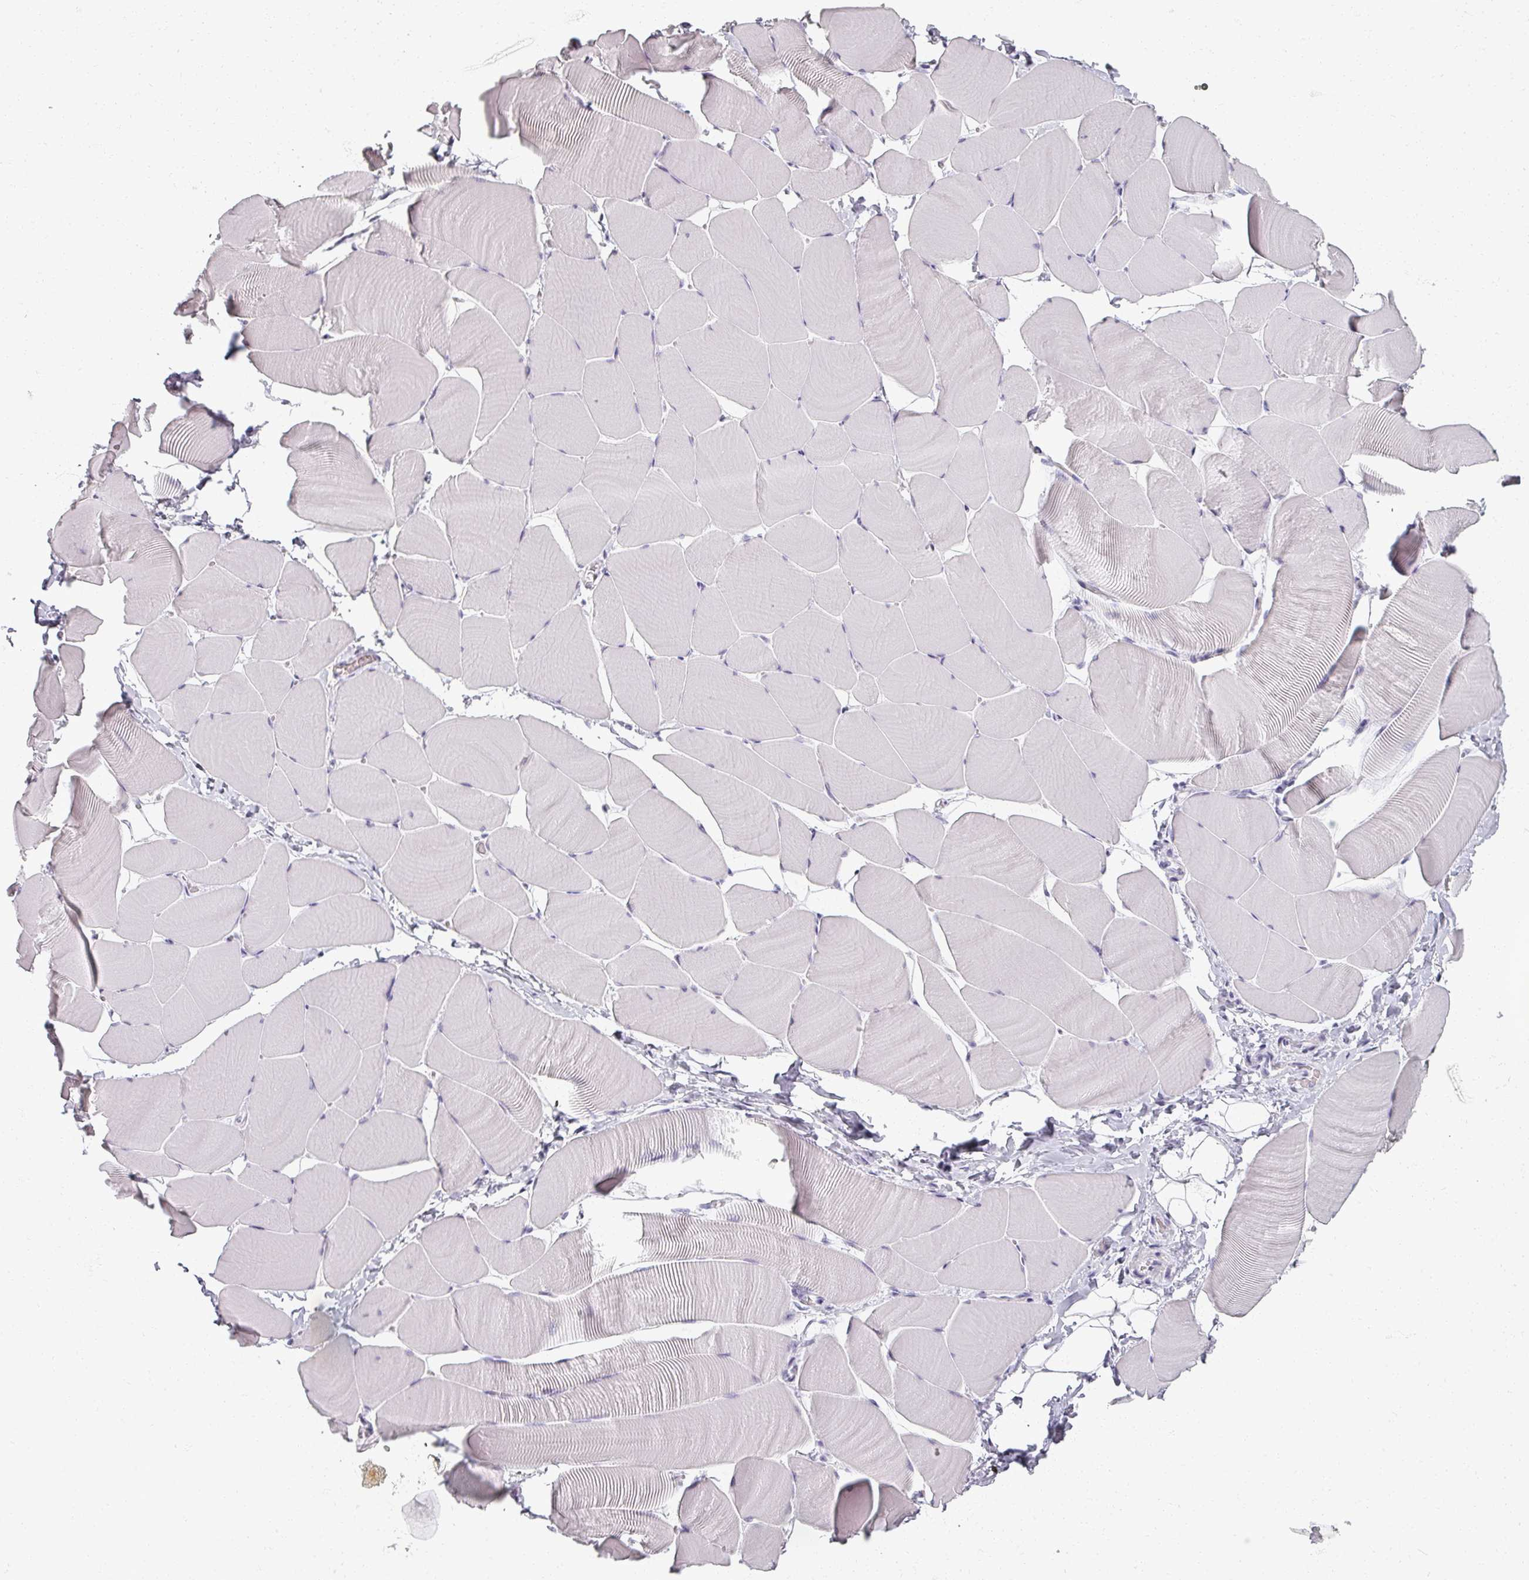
{"staining": {"intensity": "negative", "quantity": "none", "location": "none"}, "tissue": "skeletal muscle", "cell_type": "Myocytes", "image_type": "normal", "snomed": [{"axis": "morphology", "description": "Normal tissue, NOS"}, {"axis": "topography", "description": "Skeletal muscle"}], "caption": "IHC image of normal human skeletal muscle stained for a protein (brown), which exhibits no positivity in myocytes.", "gene": "REG3A", "patient": {"sex": "male", "age": 25}}